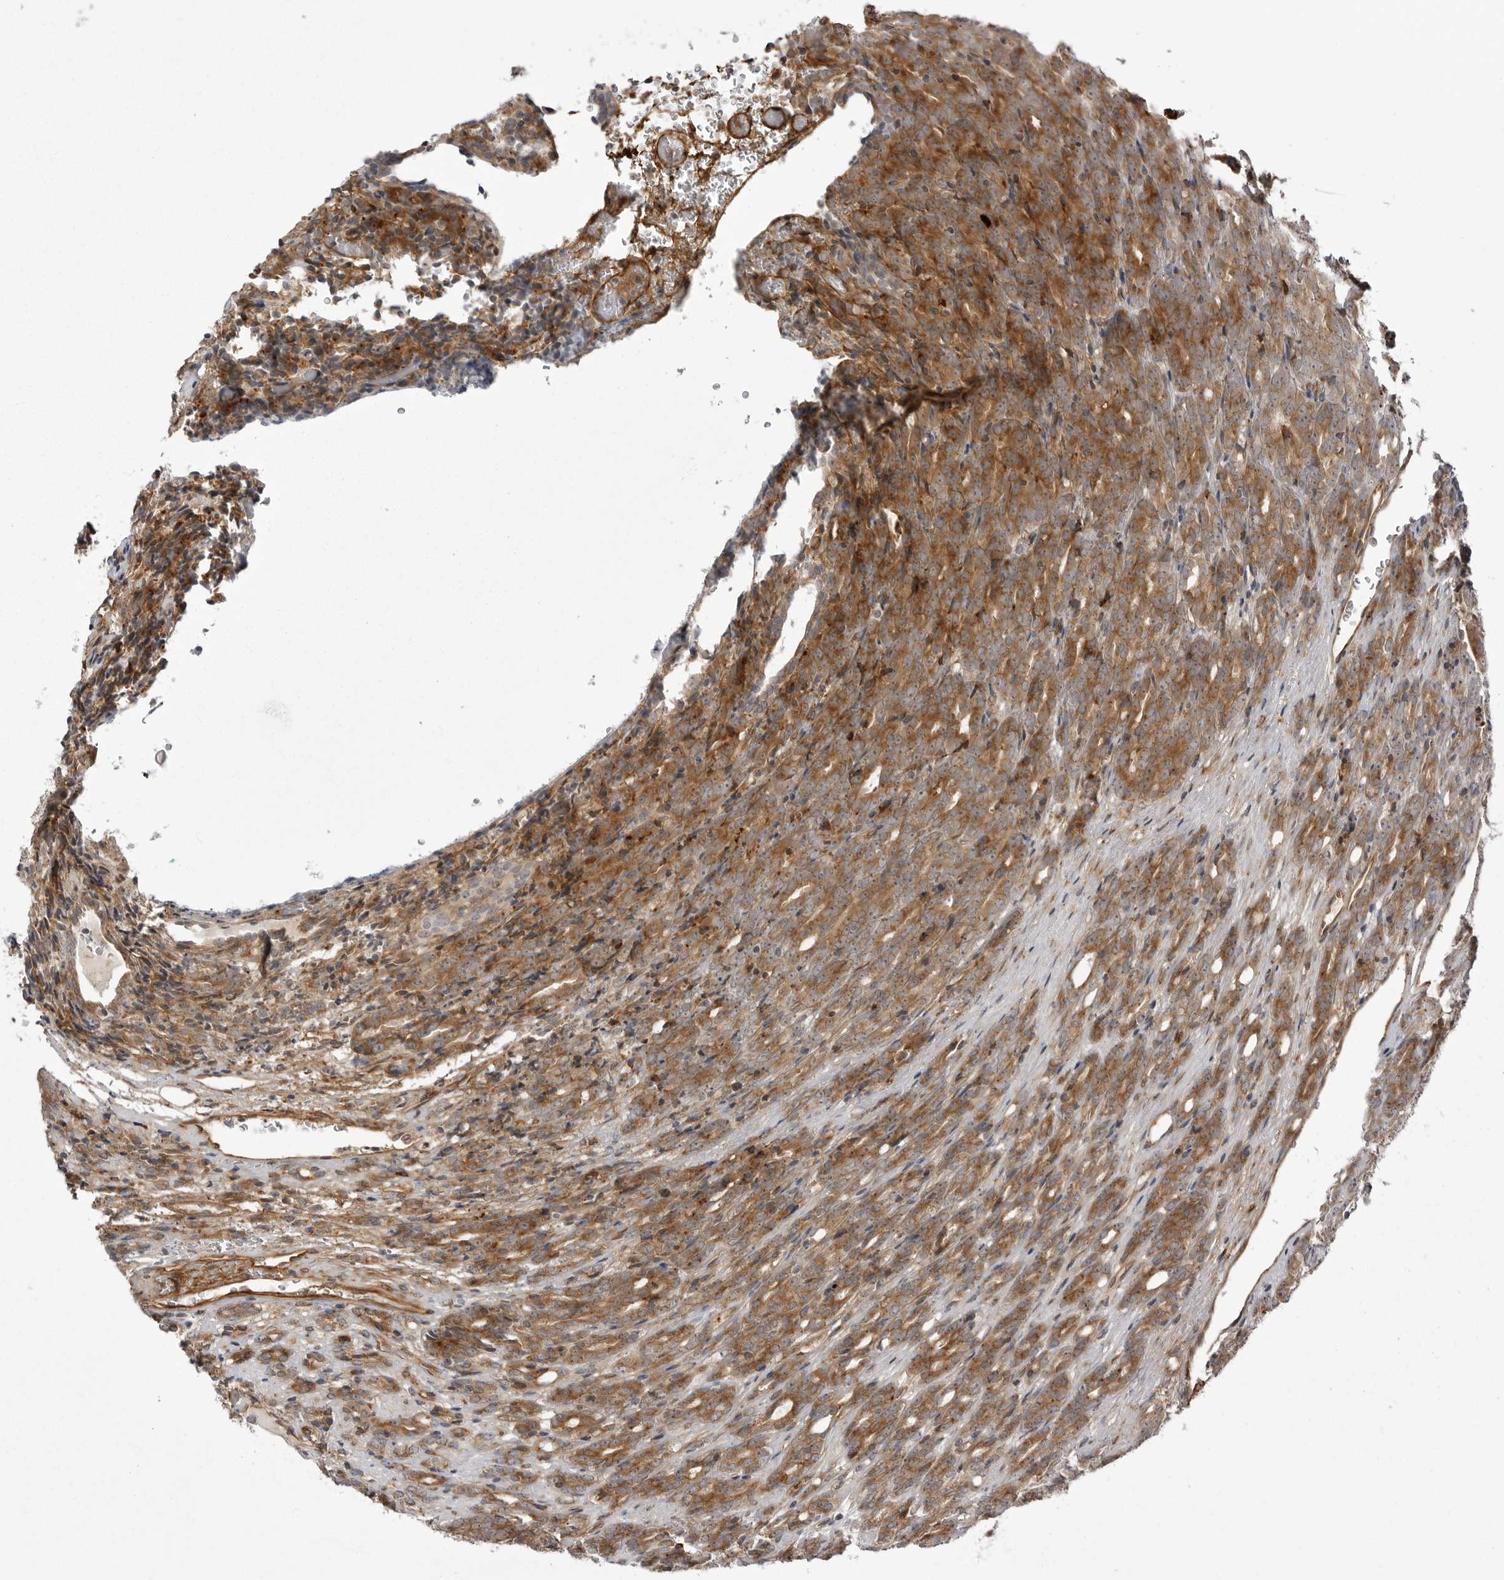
{"staining": {"intensity": "moderate", "quantity": ">75%", "location": "cytoplasmic/membranous"}, "tissue": "prostate cancer", "cell_type": "Tumor cells", "image_type": "cancer", "snomed": [{"axis": "morphology", "description": "Adenocarcinoma, High grade"}, {"axis": "topography", "description": "Prostate"}], "caption": "Adenocarcinoma (high-grade) (prostate) stained with a protein marker displays moderate staining in tumor cells.", "gene": "ARL5A", "patient": {"sex": "male", "age": 62}}